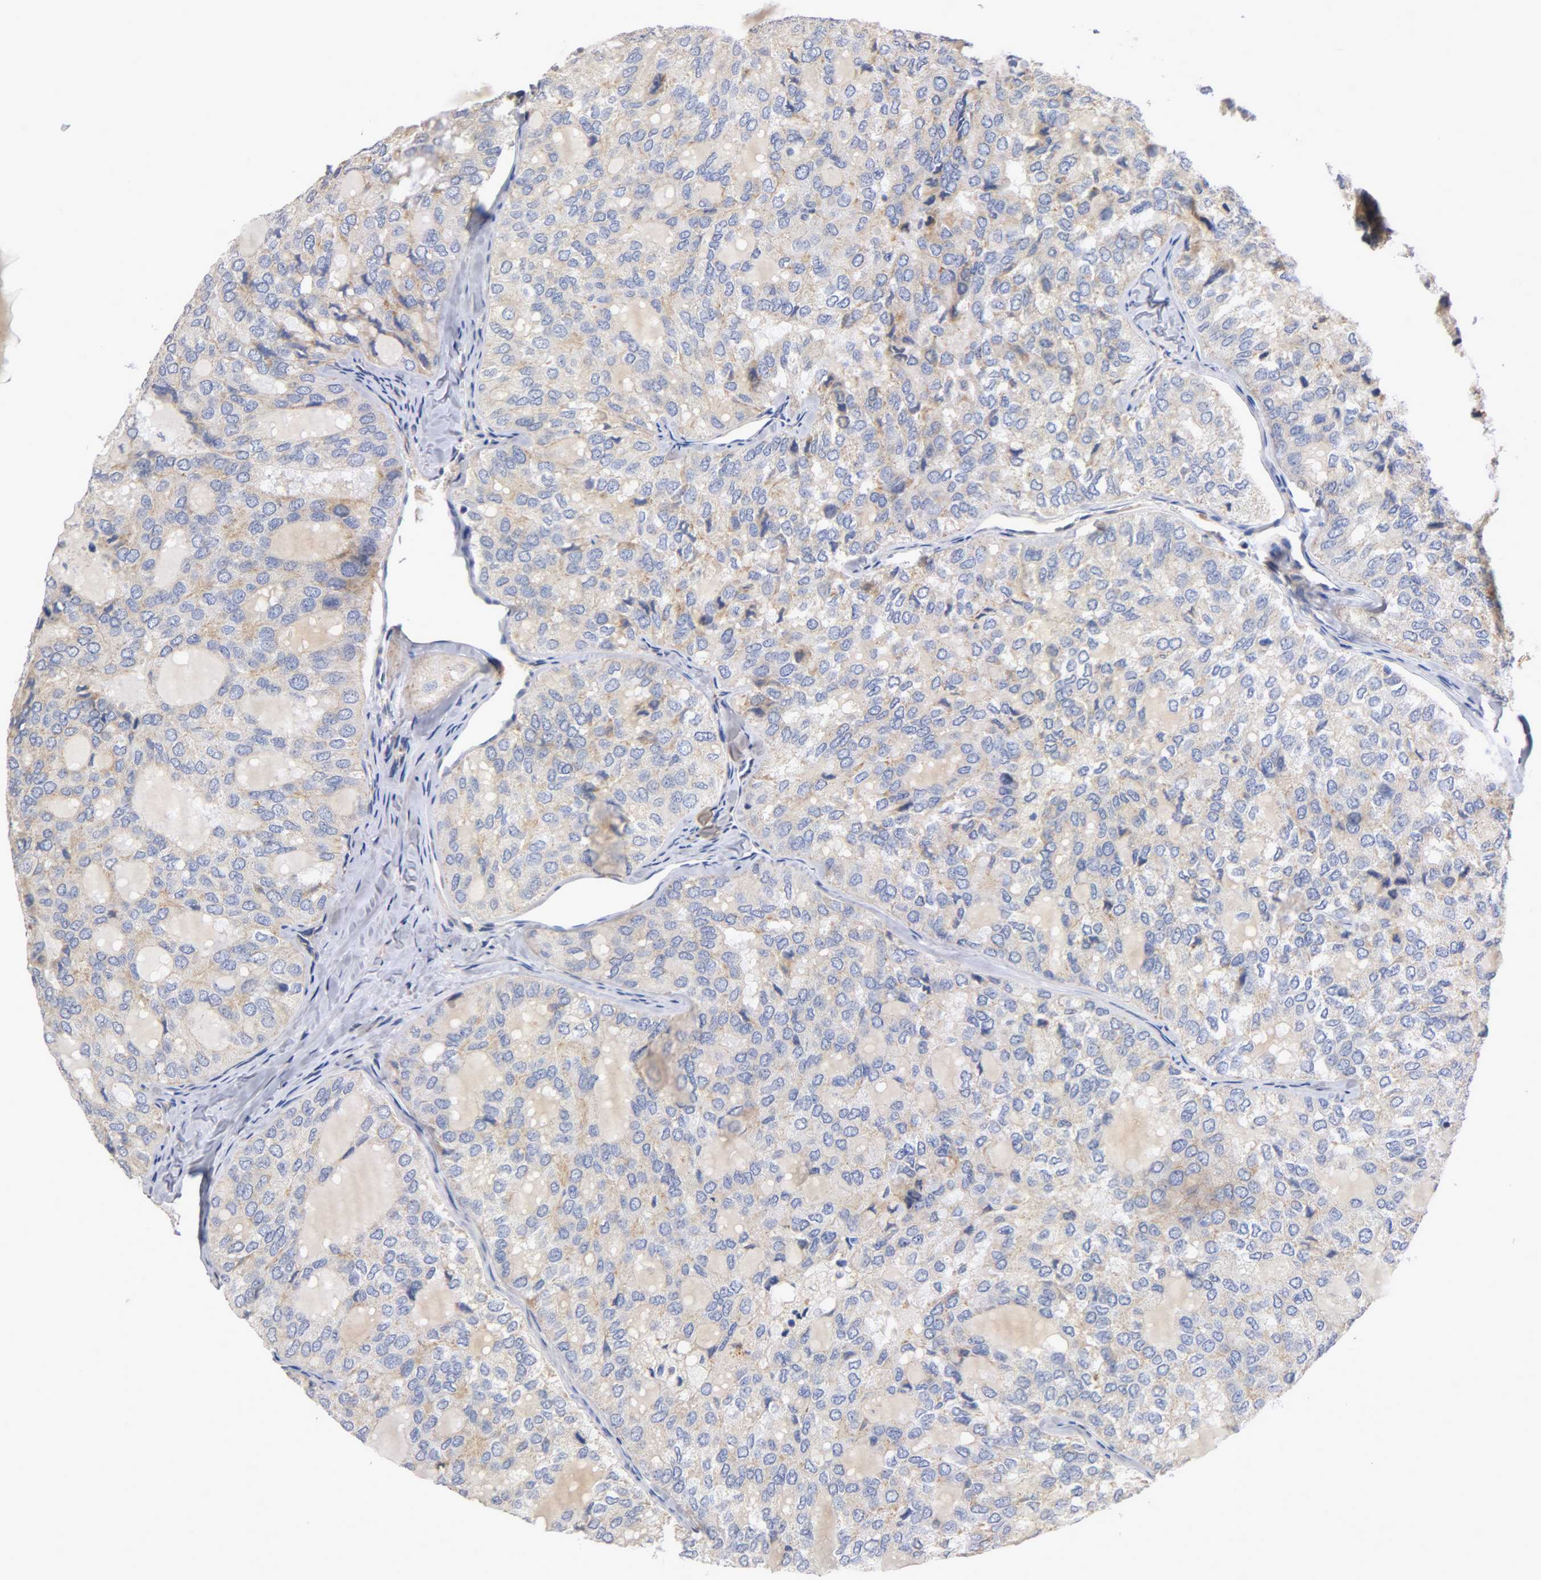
{"staining": {"intensity": "weak", "quantity": "25%-75%", "location": "cytoplasmic/membranous"}, "tissue": "thyroid cancer", "cell_type": "Tumor cells", "image_type": "cancer", "snomed": [{"axis": "morphology", "description": "Follicular adenoma carcinoma, NOS"}, {"axis": "topography", "description": "Thyroid gland"}], "caption": "Thyroid cancer (follicular adenoma carcinoma) was stained to show a protein in brown. There is low levels of weak cytoplasmic/membranous positivity in approximately 25%-75% of tumor cells.", "gene": "PCSK6", "patient": {"sex": "male", "age": 75}}